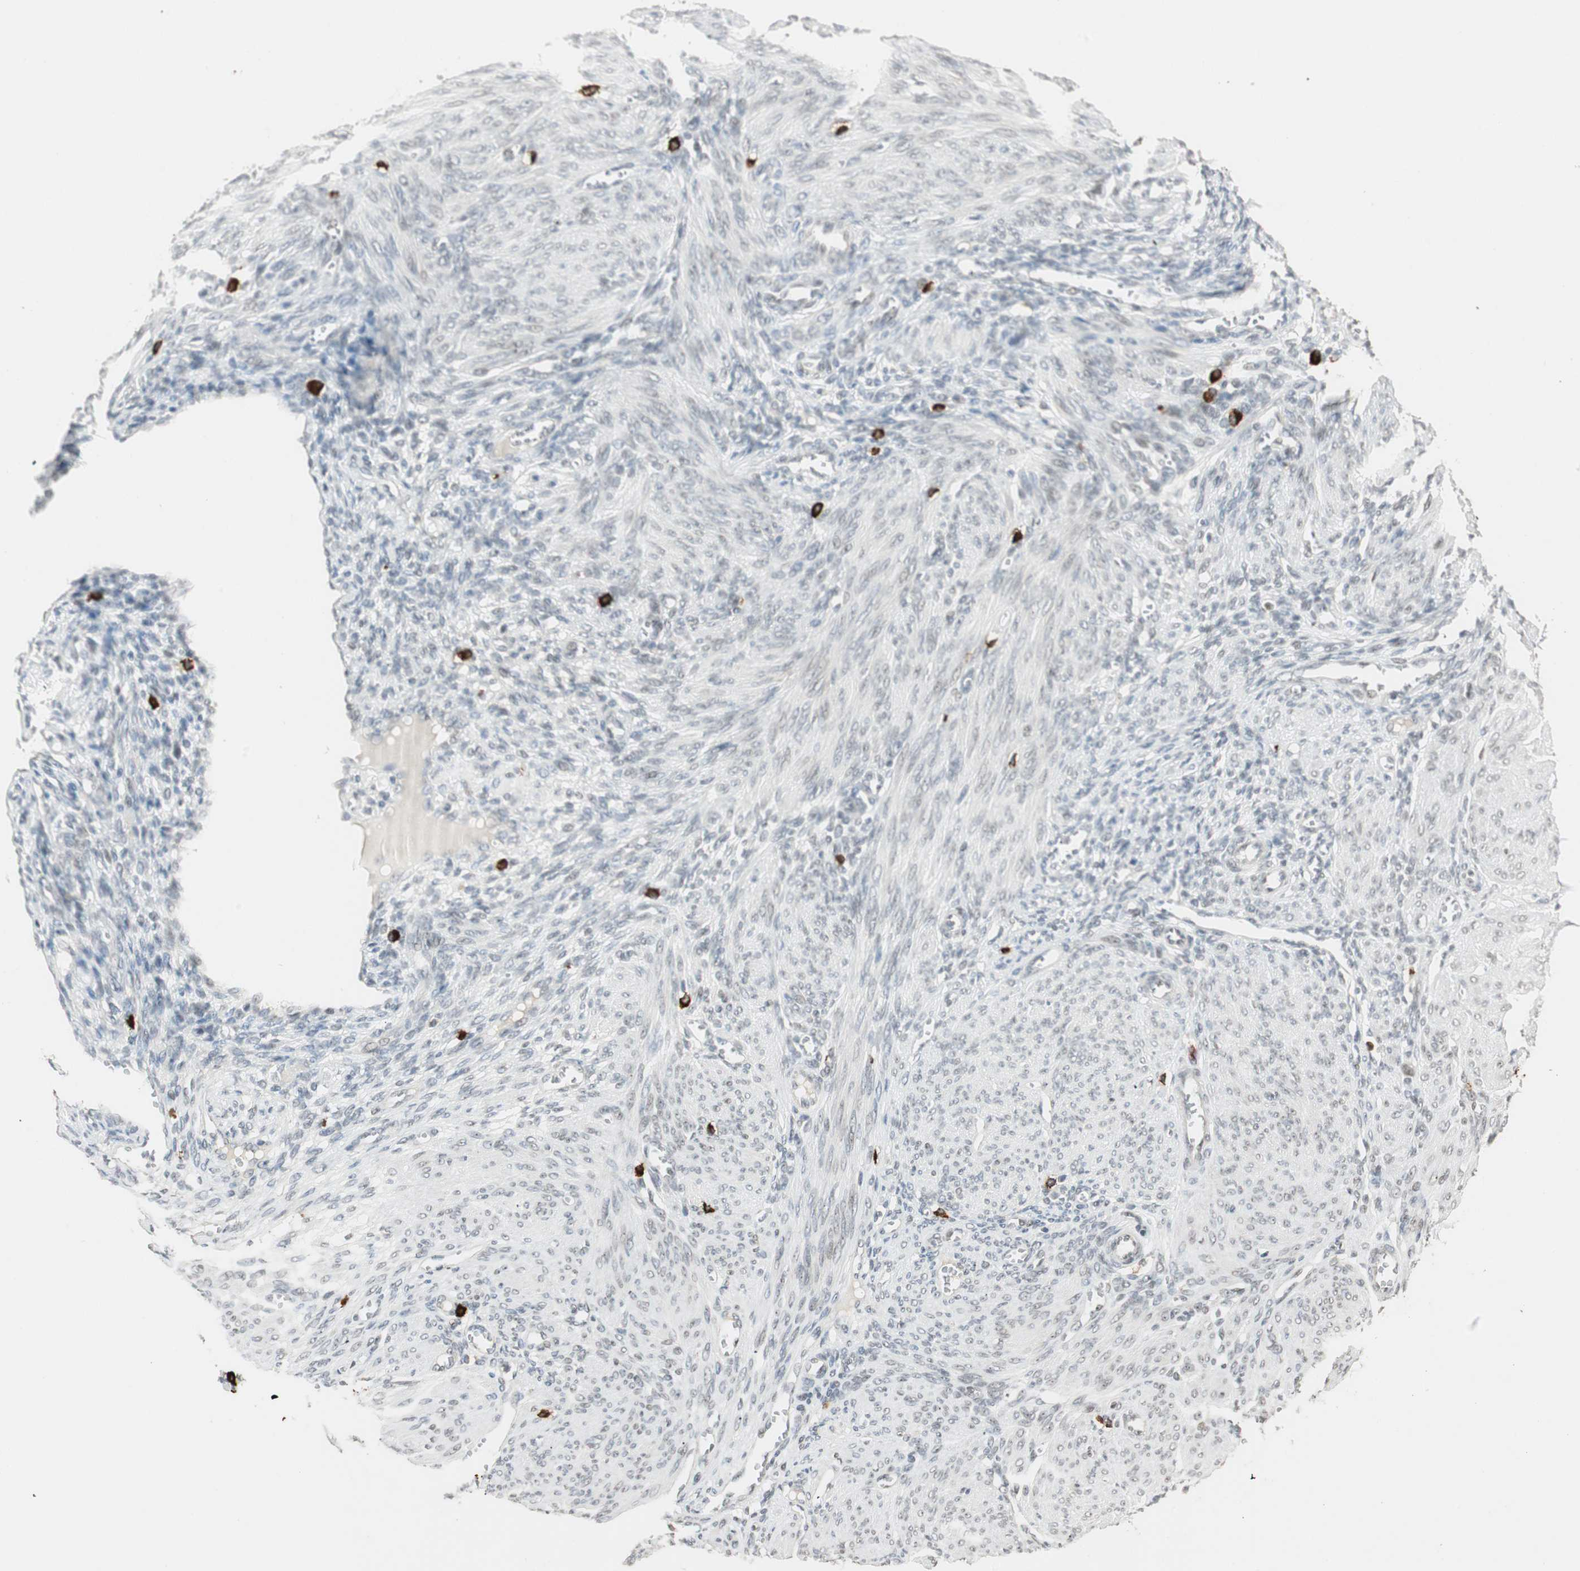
{"staining": {"intensity": "weak", "quantity": "<25%", "location": "nuclear"}, "tissue": "endometrium", "cell_type": "Cells in endometrial stroma", "image_type": "normal", "snomed": [{"axis": "morphology", "description": "Normal tissue, NOS"}, {"axis": "topography", "description": "Endometrium"}], "caption": "Immunohistochemistry (IHC) of benign endometrium displays no expression in cells in endometrial stroma. Brightfield microscopy of IHC stained with DAB (brown) and hematoxylin (blue), captured at high magnification.", "gene": "ETV4", "patient": {"sex": "female", "age": 72}}